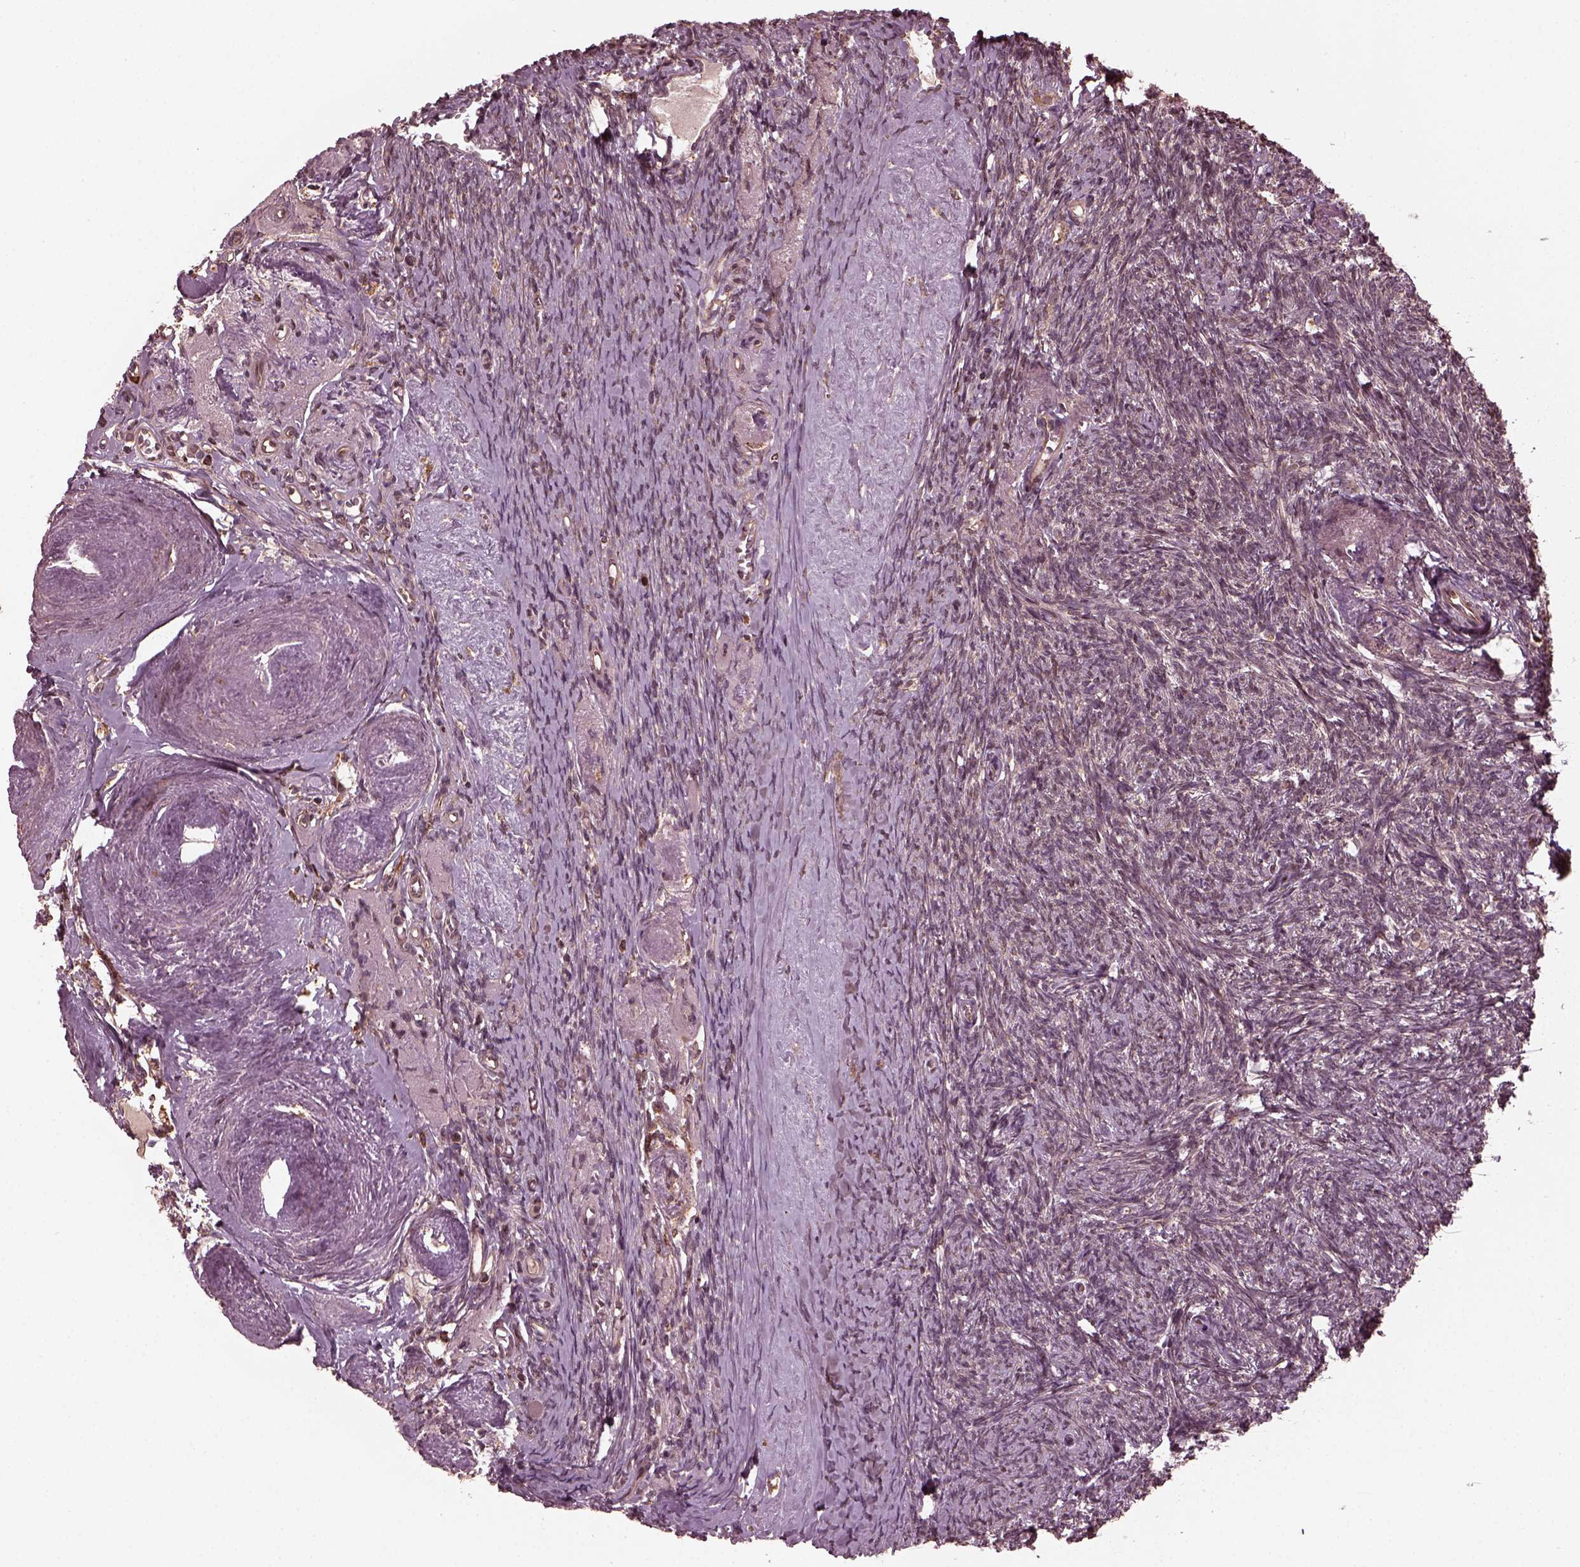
{"staining": {"intensity": "strong", "quantity": ">75%", "location": "cytoplasmic/membranous"}, "tissue": "ovary", "cell_type": "Follicle cells", "image_type": "normal", "snomed": [{"axis": "morphology", "description": "Normal tissue, NOS"}, {"axis": "topography", "description": "Ovary"}], "caption": "A brown stain labels strong cytoplasmic/membranous expression of a protein in follicle cells of unremarkable human ovary.", "gene": "ZNF292", "patient": {"sex": "female", "age": 72}}